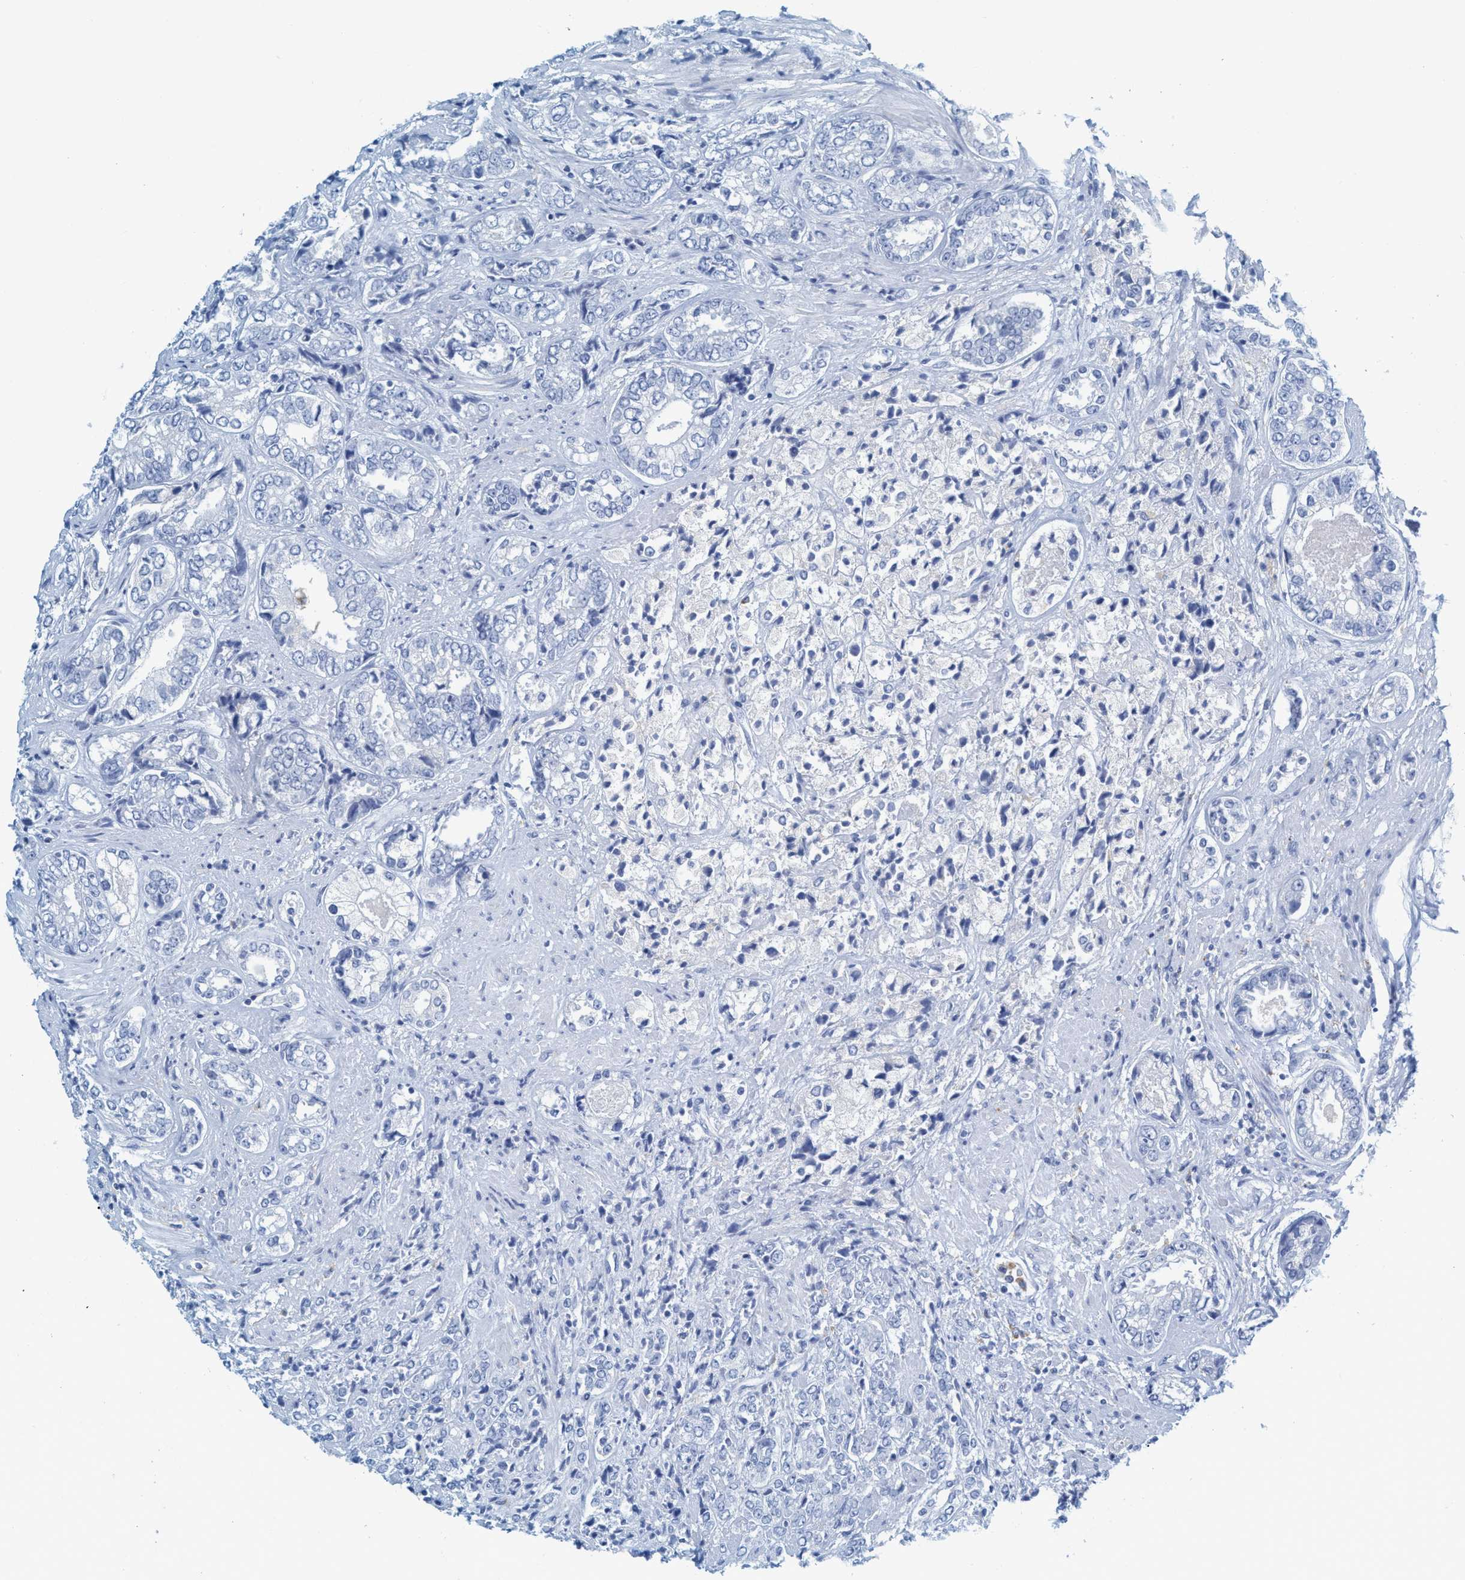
{"staining": {"intensity": "negative", "quantity": "none", "location": "none"}, "tissue": "prostate cancer", "cell_type": "Tumor cells", "image_type": "cancer", "snomed": [{"axis": "morphology", "description": "Adenocarcinoma, High grade"}, {"axis": "topography", "description": "Prostate"}], "caption": "DAB immunohistochemical staining of human high-grade adenocarcinoma (prostate) exhibits no significant expression in tumor cells.", "gene": "C21orf62", "patient": {"sex": "male", "age": 61}}